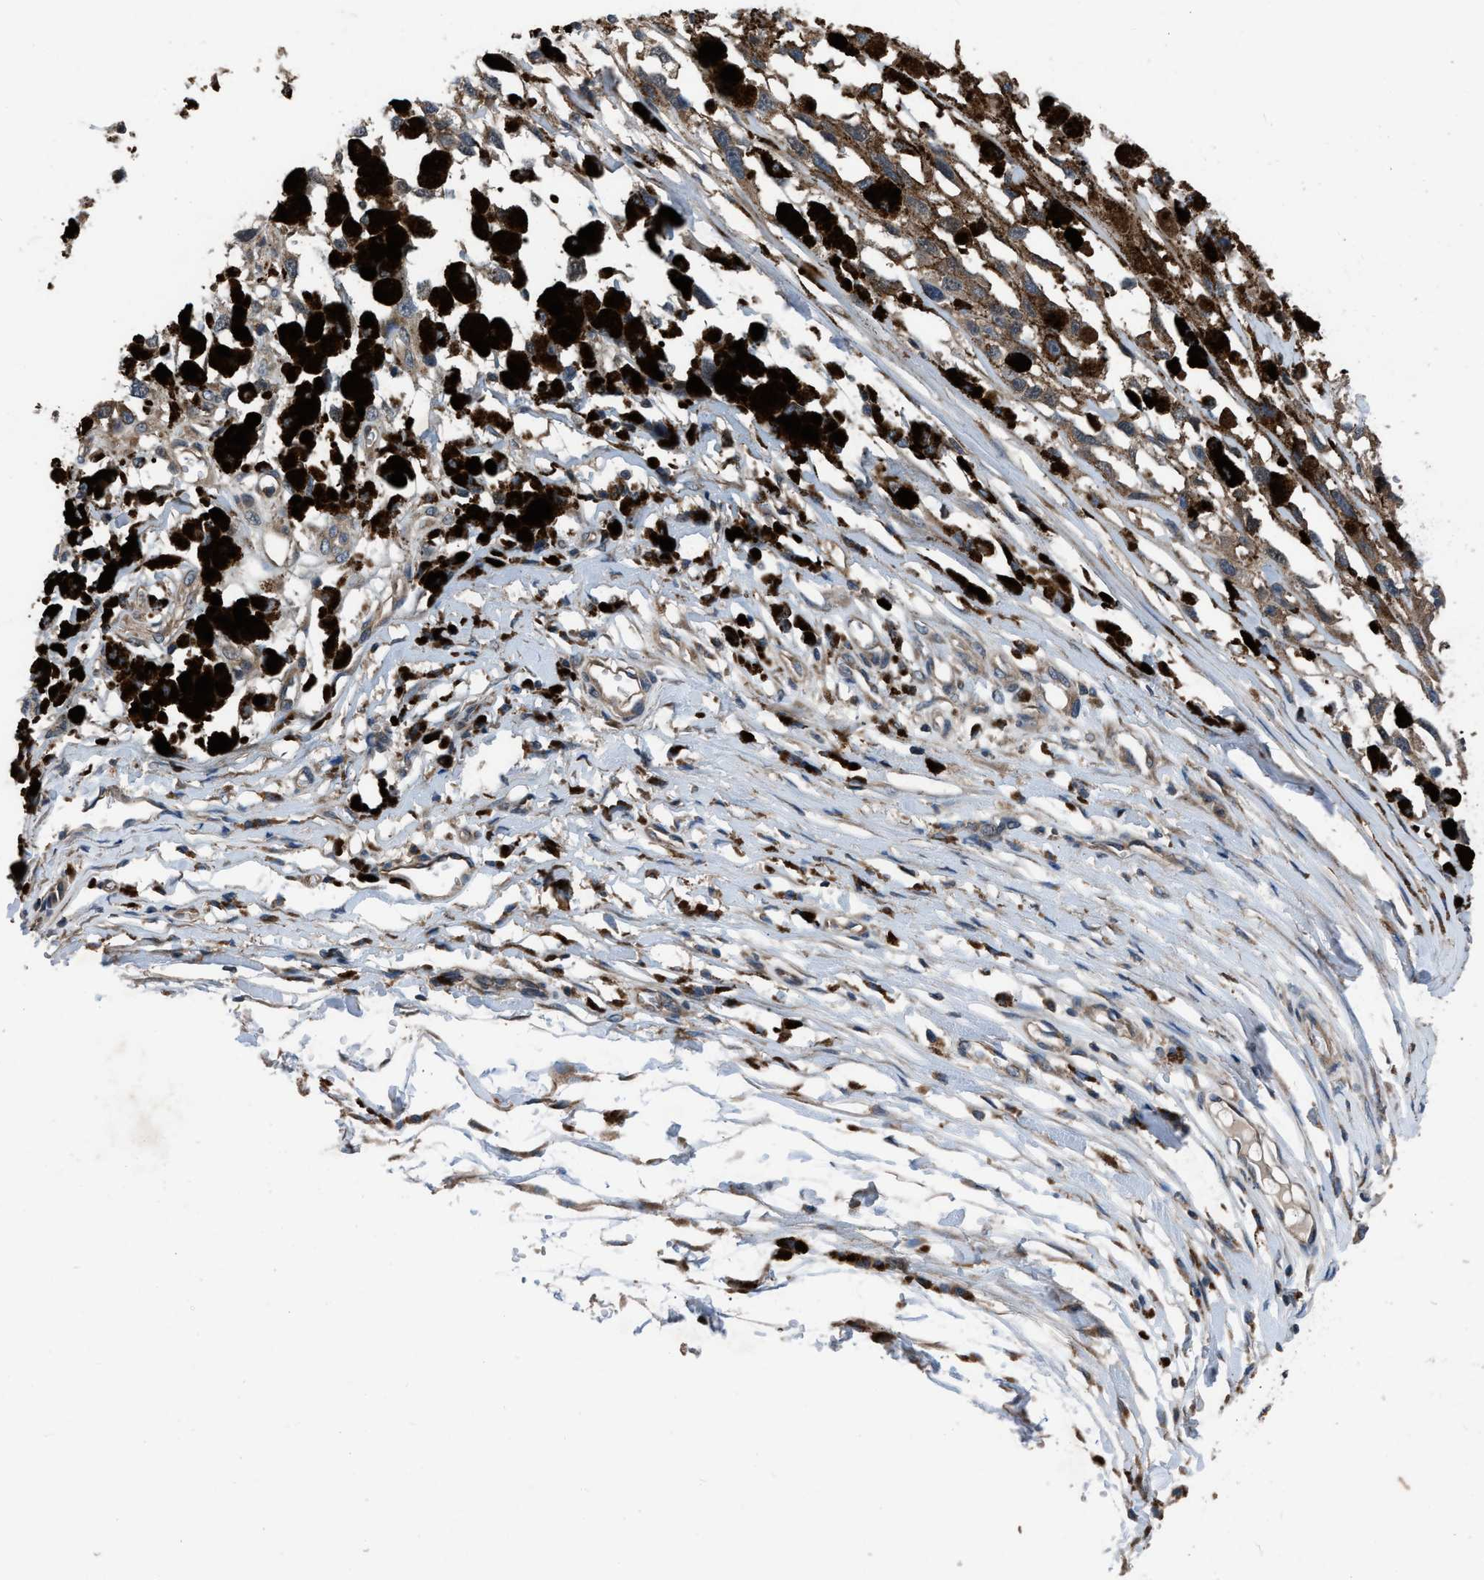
{"staining": {"intensity": "weak", "quantity": ">75%", "location": "cytoplasmic/membranous"}, "tissue": "melanoma", "cell_type": "Tumor cells", "image_type": "cancer", "snomed": [{"axis": "morphology", "description": "Malignant melanoma, Metastatic site"}, {"axis": "topography", "description": "Lymph node"}], "caption": "The histopathology image exhibits staining of melanoma, revealing weak cytoplasmic/membranous protein expression (brown color) within tumor cells.", "gene": "USP25", "patient": {"sex": "male", "age": 59}}